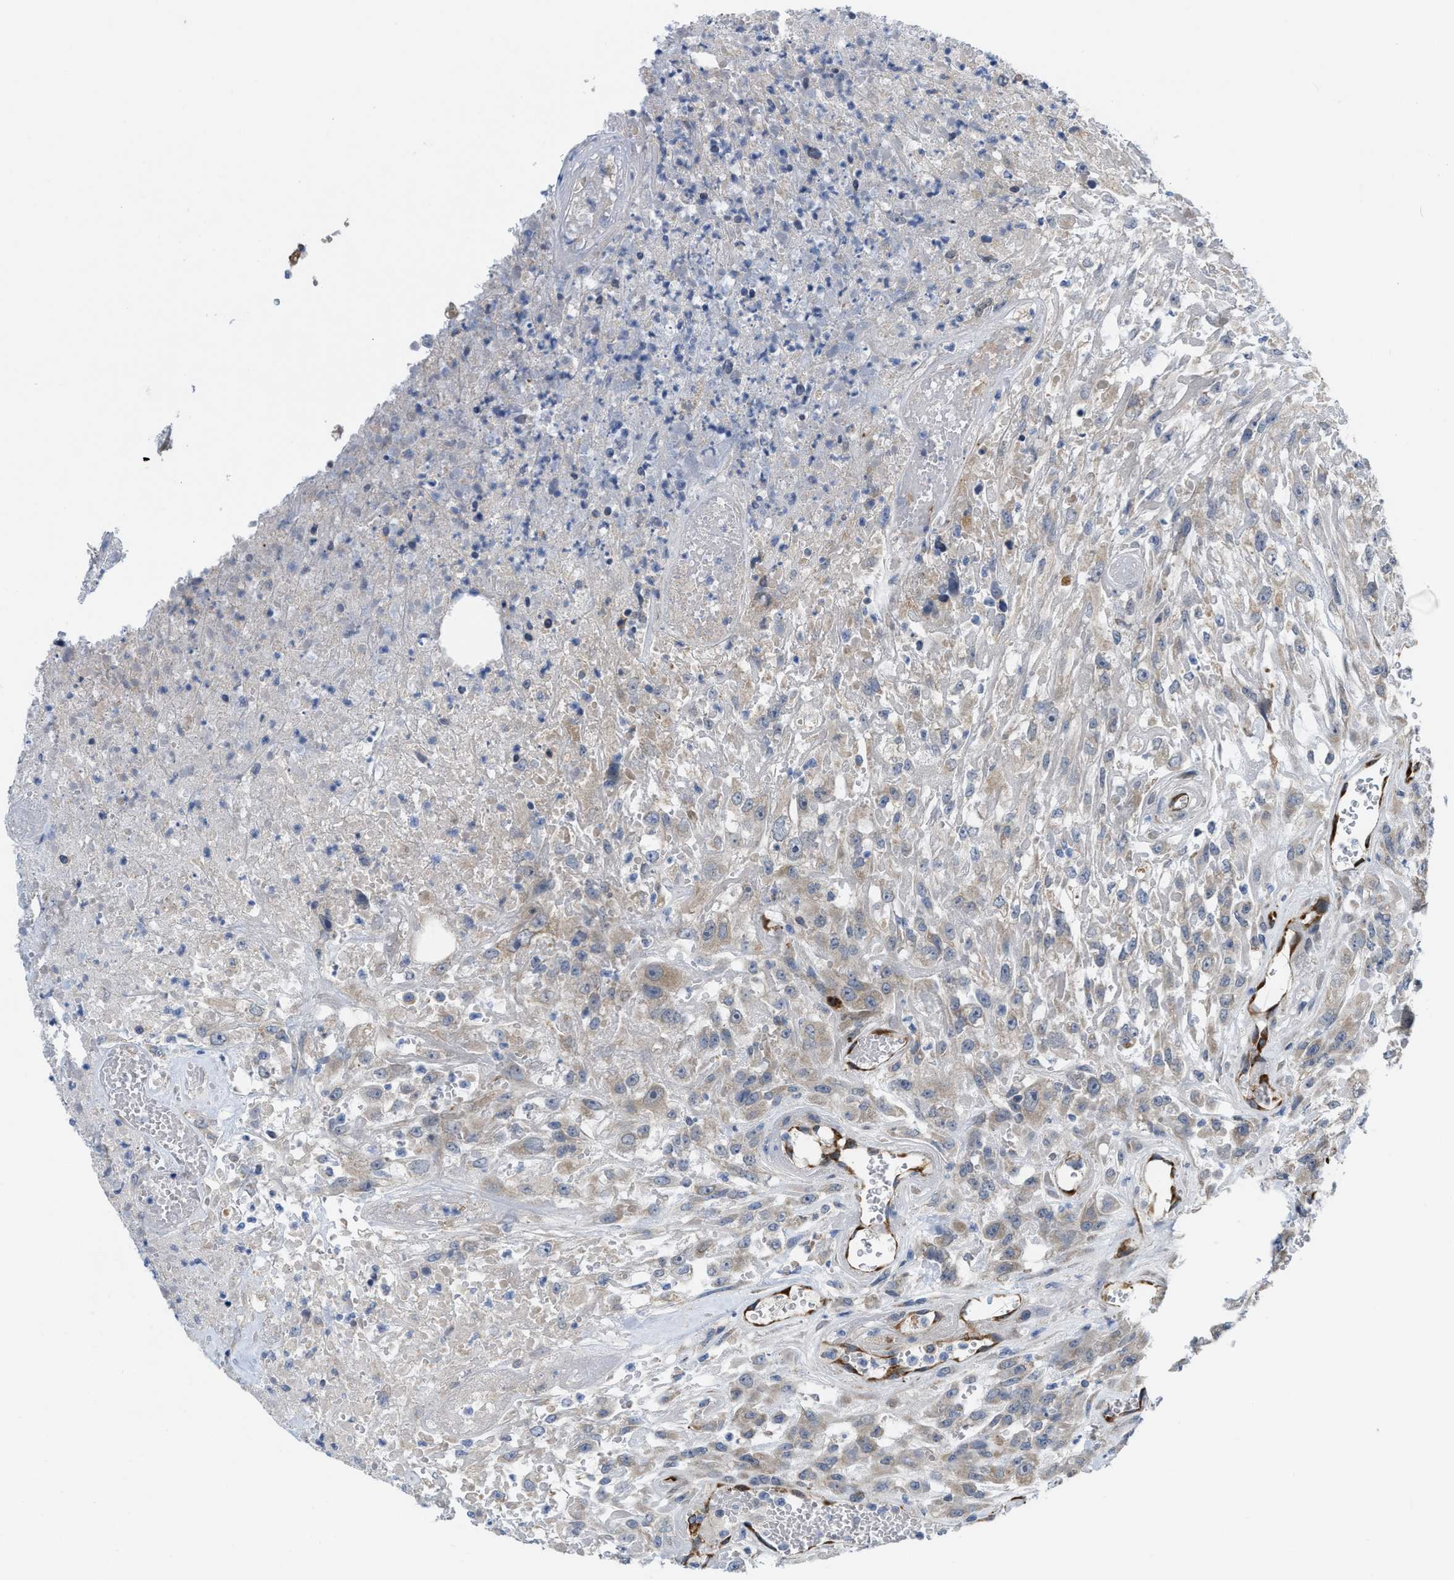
{"staining": {"intensity": "negative", "quantity": "none", "location": "none"}, "tissue": "urothelial cancer", "cell_type": "Tumor cells", "image_type": "cancer", "snomed": [{"axis": "morphology", "description": "Urothelial carcinoma, High grade"}, {"axis": "topography", "description": "Urinary bladder"}], "caption": "Immunohistochemistry (IHC) image of neoplastic tissue: urothelial cancer stained with DAB (3,3'-diaminobenzidine) displays no significant protein staining in tumor cells.", "gene": "EOGT", "patient": {"sex": "male", "age": 46}}